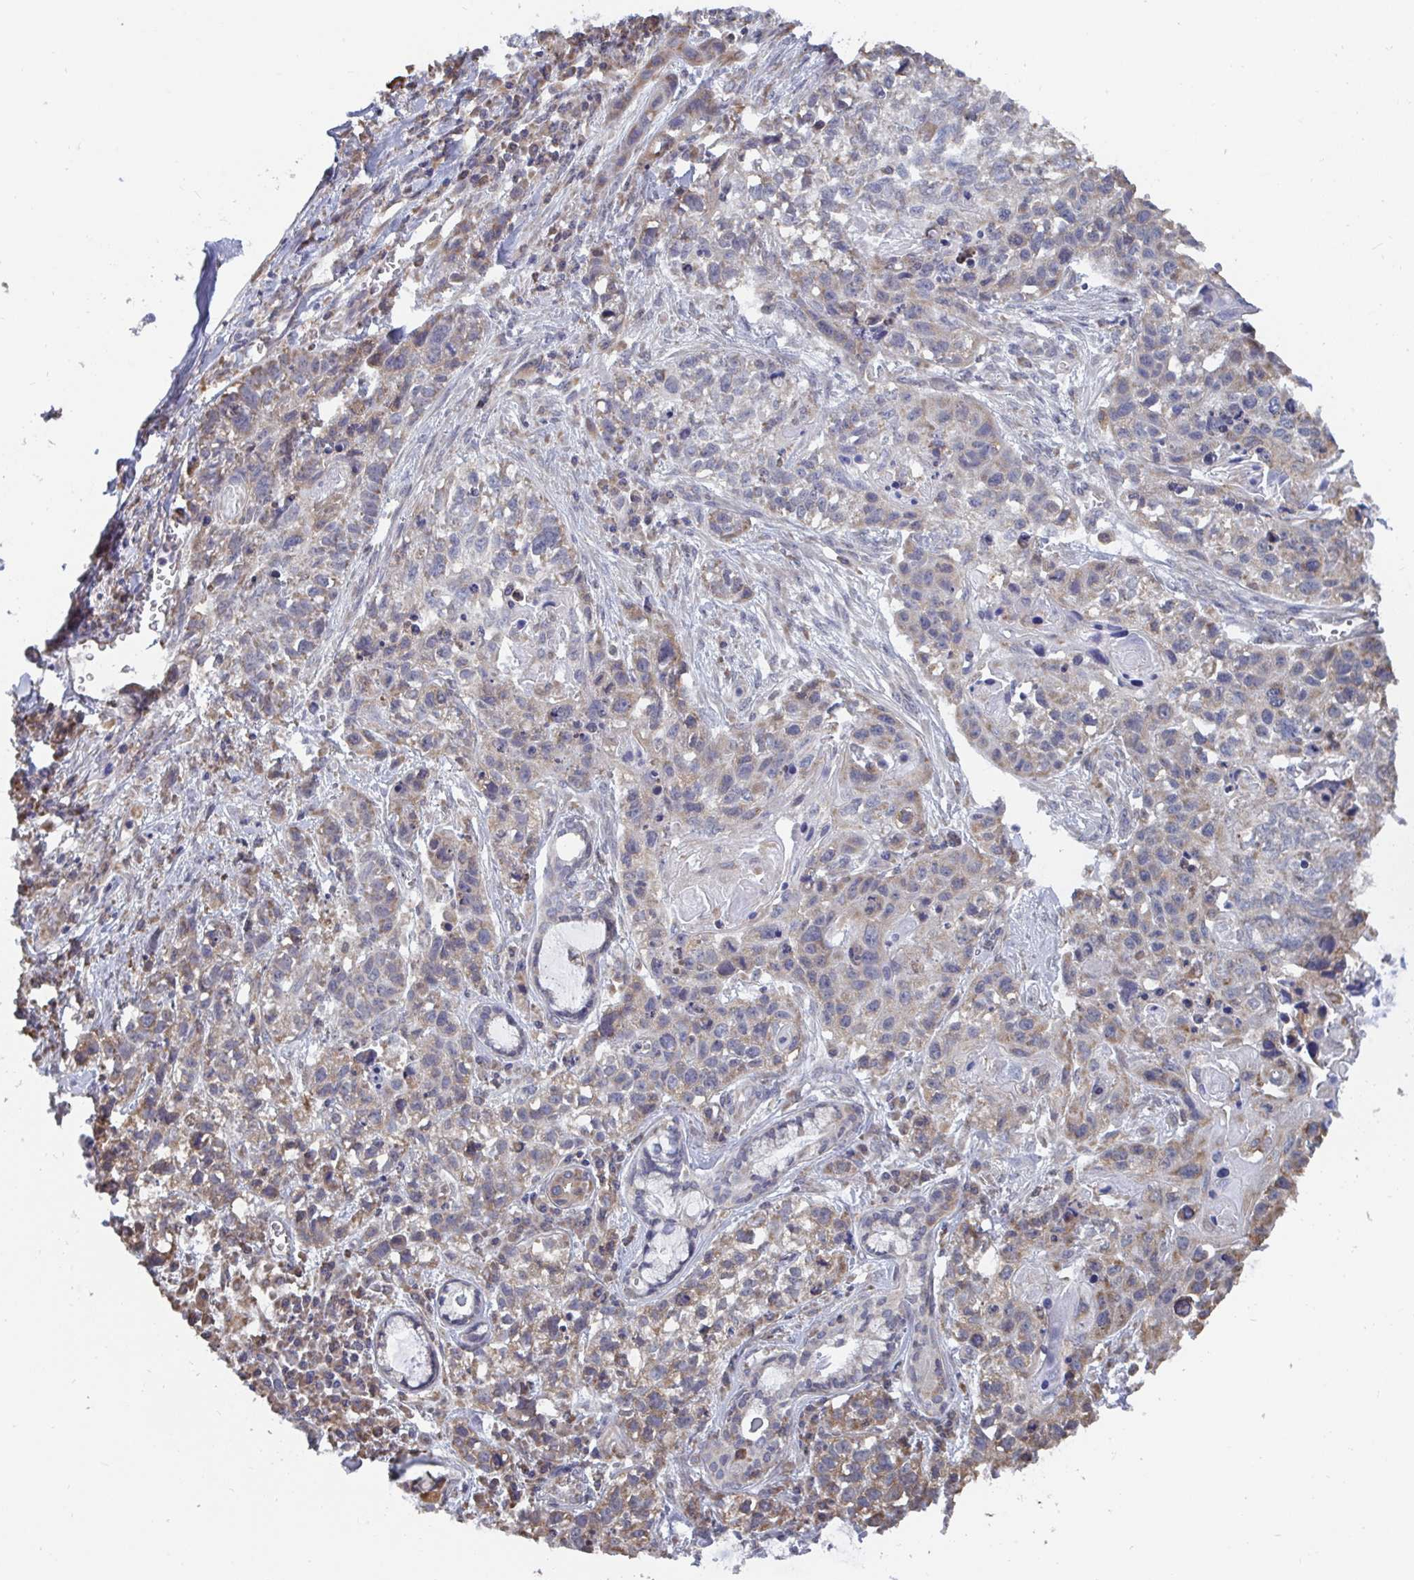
{"staining": {"intensity": "weak", "quantity": "25%-75%", "location": "cytoplasmic/membranous"}, "tissue": "lung cancer", "cell_type": "Tumor cells", "image_type": "cancer", "snomed": [{"axis": "morphology", "description": "Squamous cell carcinoma, NOS"}, {"axis": "topography", "description": "Lung"}], "caption": "A photomicrograph of lung squamous cell carcinoma stained for a protein exhibits weak cytoplasmic/membranous brown staining in tumor cells. (Stains: DAB (3,3'-diaminobenzidine) in brown, nuclei in blue, Microscopy: brightfield microscopy at high magnification).", "gene": "ELAVL1", "patient": {"sex": "male", "age": 74}}